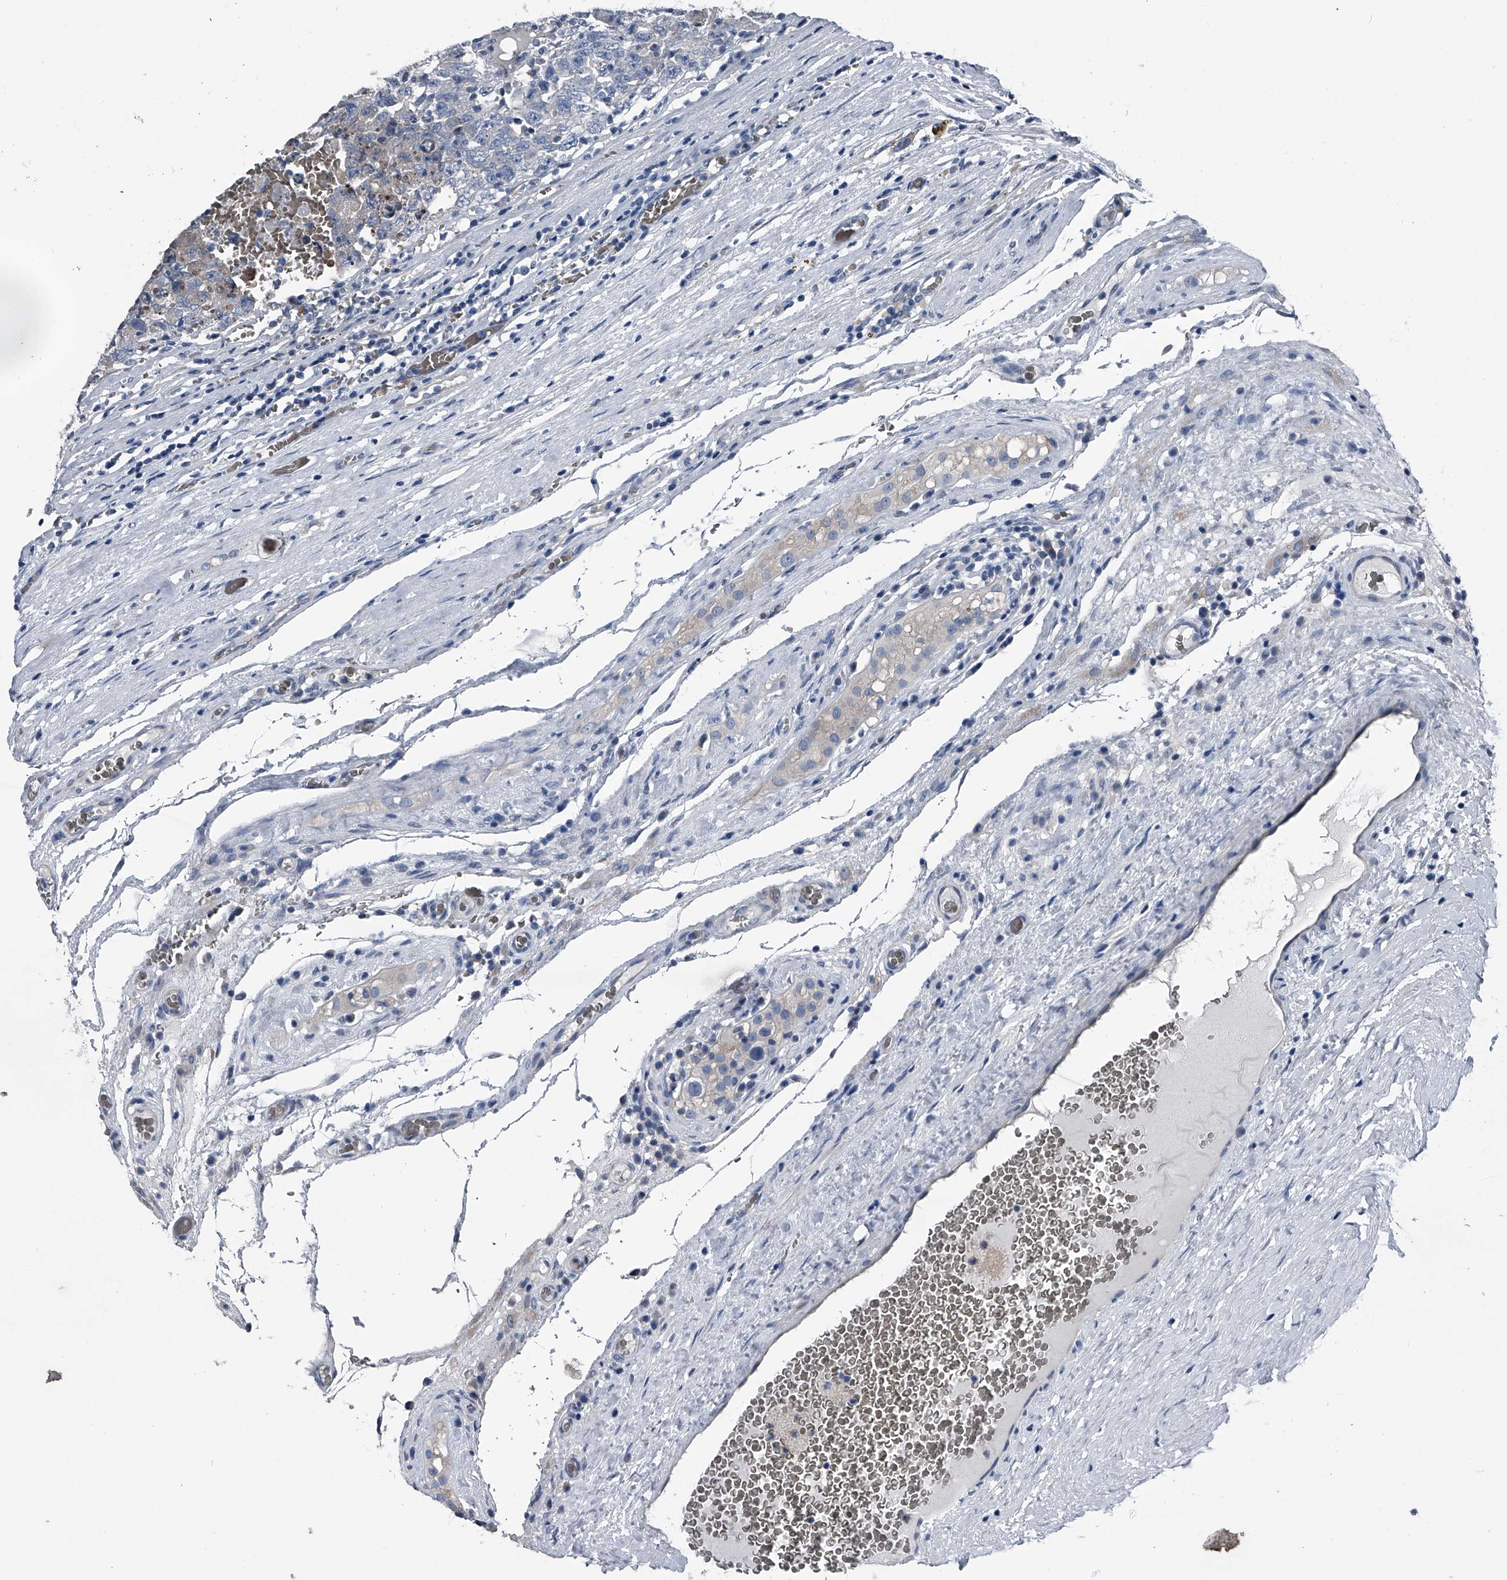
{"staining": {"intensity": "negative", "quantity": "none", "location": "none"}, "tissue": "testis cancer", "cell_type": "Tumor cells", "image_type": "cancer", "snomed": [{"axis": "morphology", "description": "Carcinoma, Embryonal, NOS"}, {"axis": "topography", "description": "Testis"}], "caption": "This is an immunohistochemistry (IHC) histopathology image of human testis embryonal carcinoma. There is no positivity in tumor cells.", "gene": "KIF13A", "patient": {"sex": "male", "age": 26}}